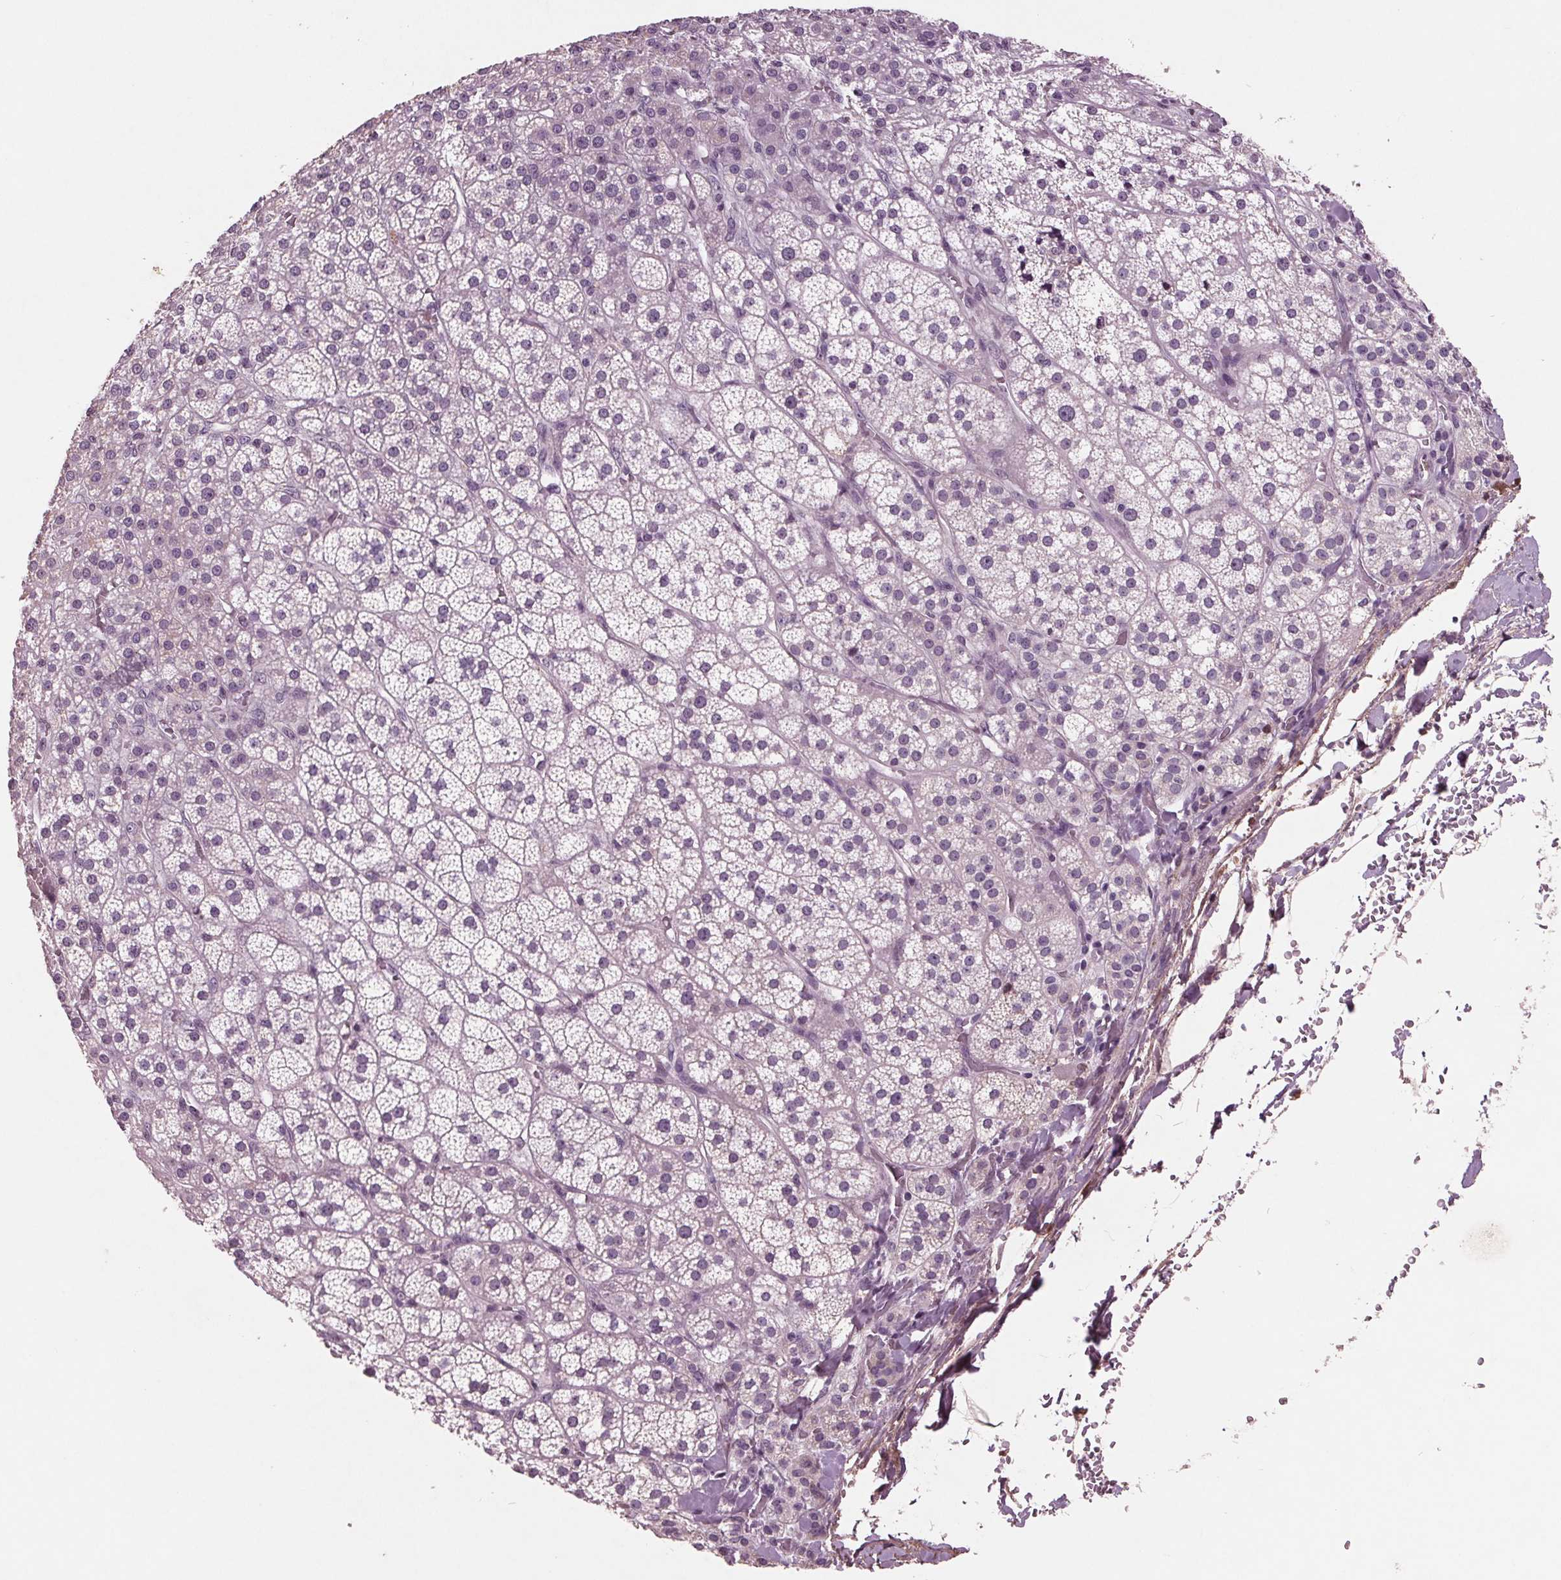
{"staining": {"intensity": "negative", "quantity": "none", "location": "none"}, "tissue": "adrenal gland", "cell_type": "Glandular cells", "image_type": "normal", "snomed": [{"axis": "morphology", "description": "Normal tissue, NOS"}, {"axis": "topography", "description": "Adrenal gland"}], "caption": "High power microscopy photomicrograph of an immunohistochemistry (IHC) image of unremarkable adrenal gland, revealing no significant expression in glandular cells. The staining is performed using DAB brown chromogen with nuclei counter-stained in using hematoxylin.", "gene": "C6", "patient": {"sex": "female", "age": 60}}